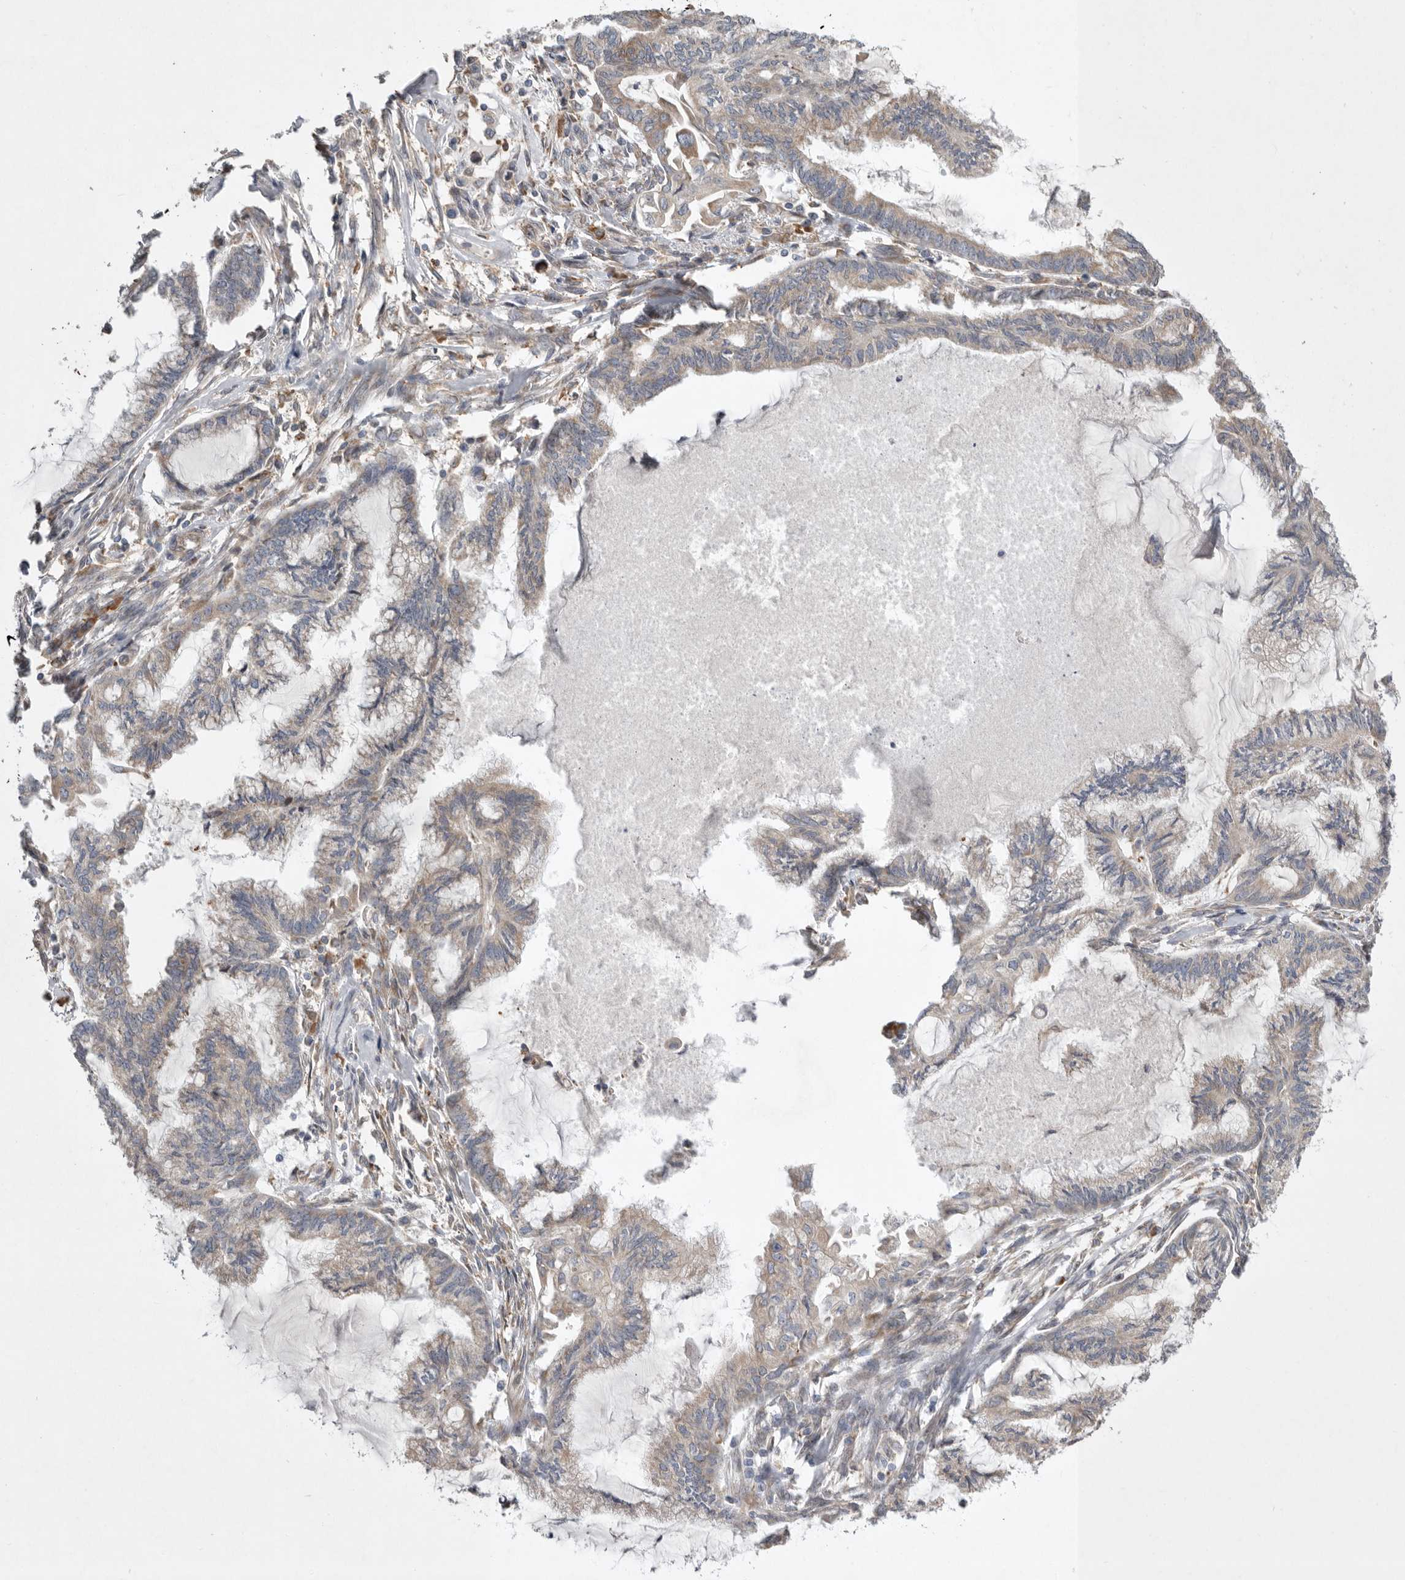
{"staining": {"intensity": "weak", "quantity": "25%-75%", "location": "cytoplasmic/membranous"}, "tissue": "endometrial cancer", "cell_type": "Tumor cells", "image_type": "cancer", "snomed": [{"axis": "morphology", "description": "Adenocarcinoma, NOS"}, {"axis": "topography", "description": "Endometrium"}], "caption": "This is an image of IHC staining of endometrial adenocarcinoma, which shows weak positivity in the cytoplasmic/membranous of tumor cells.", "gene": "GANAB", "patient": {"sex": "female", "age": 86}}